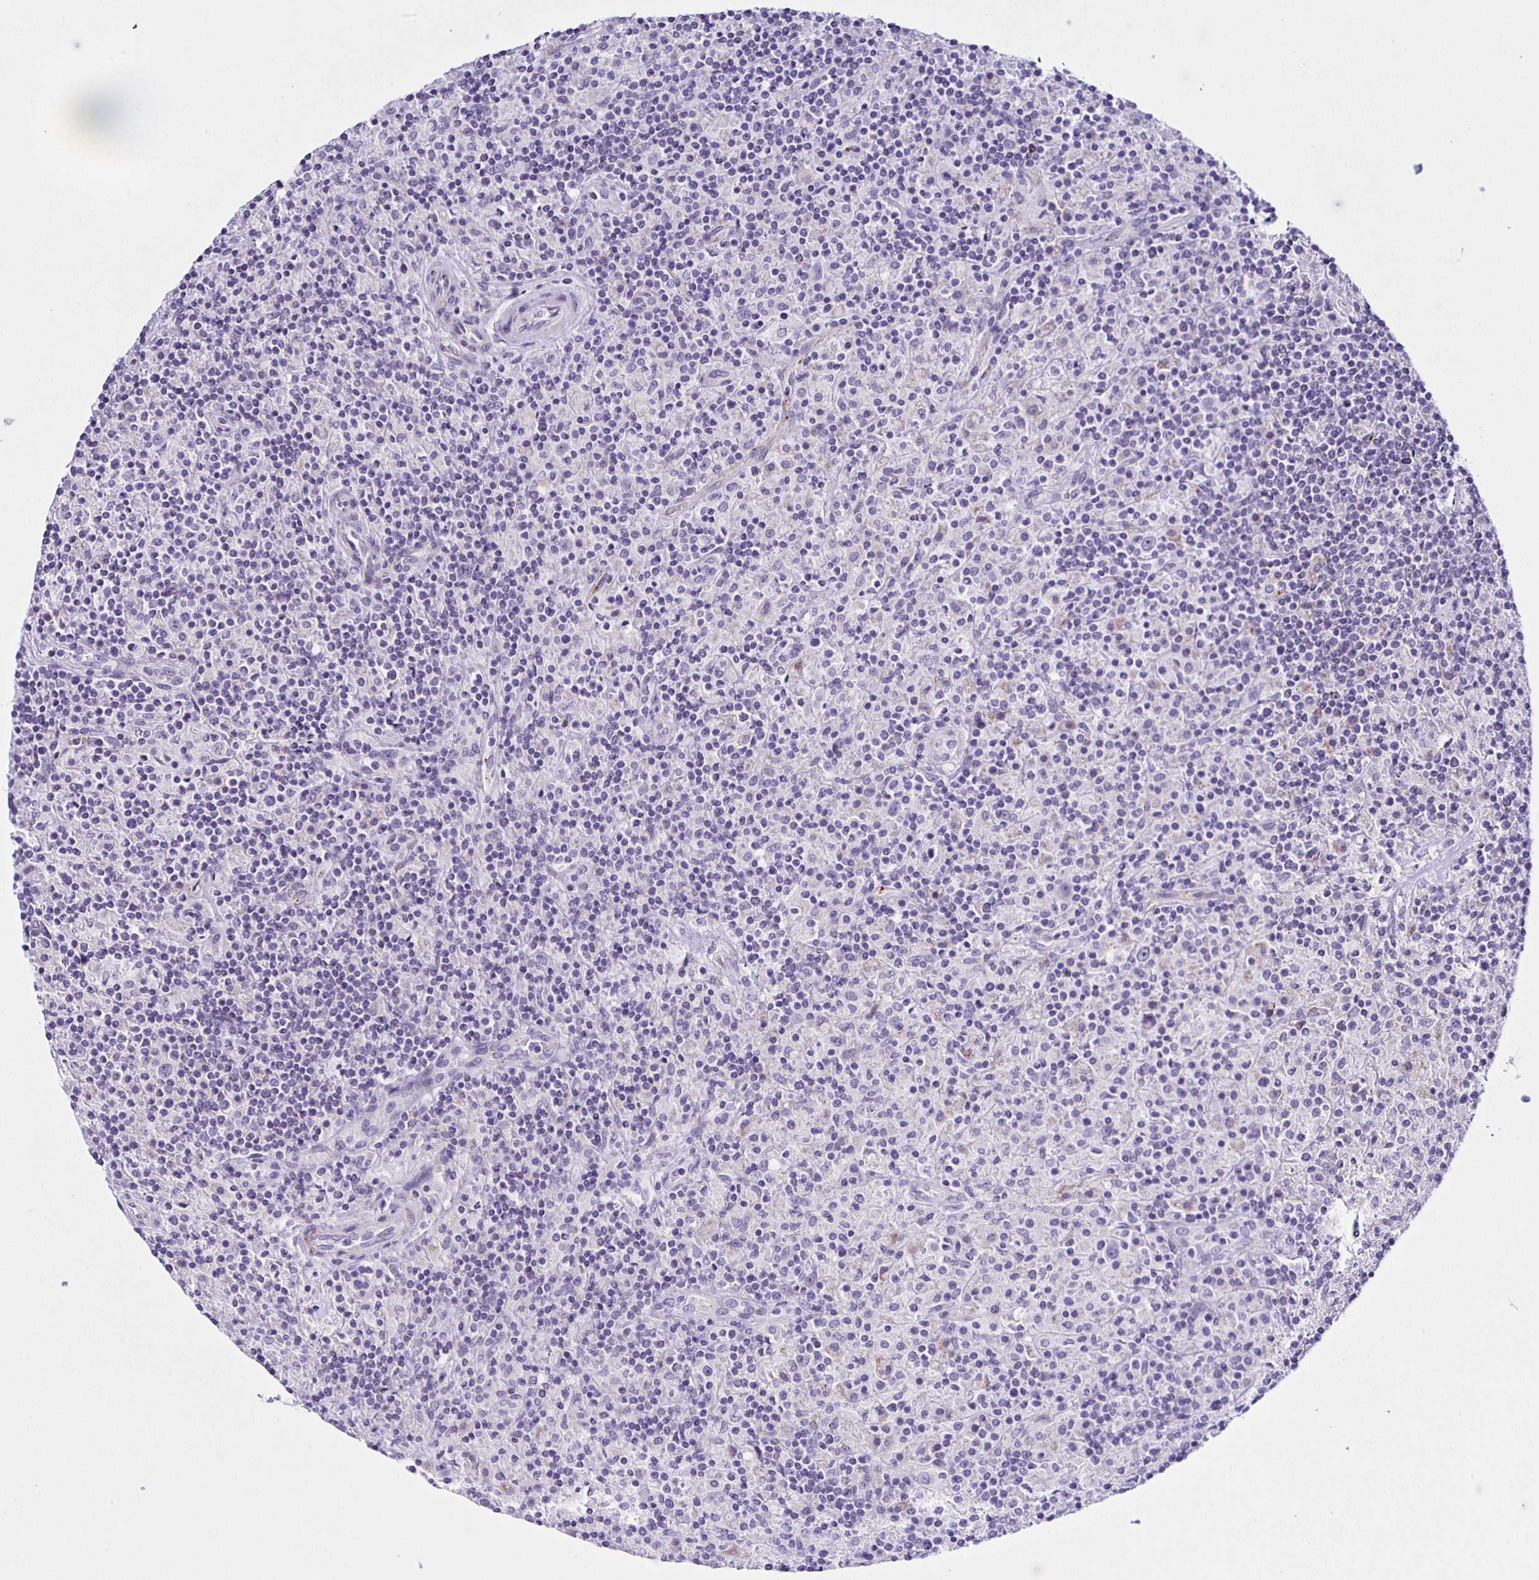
{"staining": {"intensity": "negative", "quantity": "none", "location": "none"}, "tissue": "lymphoma", "cell_type": "Tumor cells", "image_type": "cancer", "snomed": [{"axis": "morphology", "description": "Hodgkin's disease, NOS"}, {"axis": "topography", "description": "Lymph node"}], "caption": "Immunohistochemical staining of Hodgkin's disease reveals no significant staining in tumor cells. Nuclei are stained in blue.", "gene": "AQP6", "patient": {"sex": "male", "age": 70}}